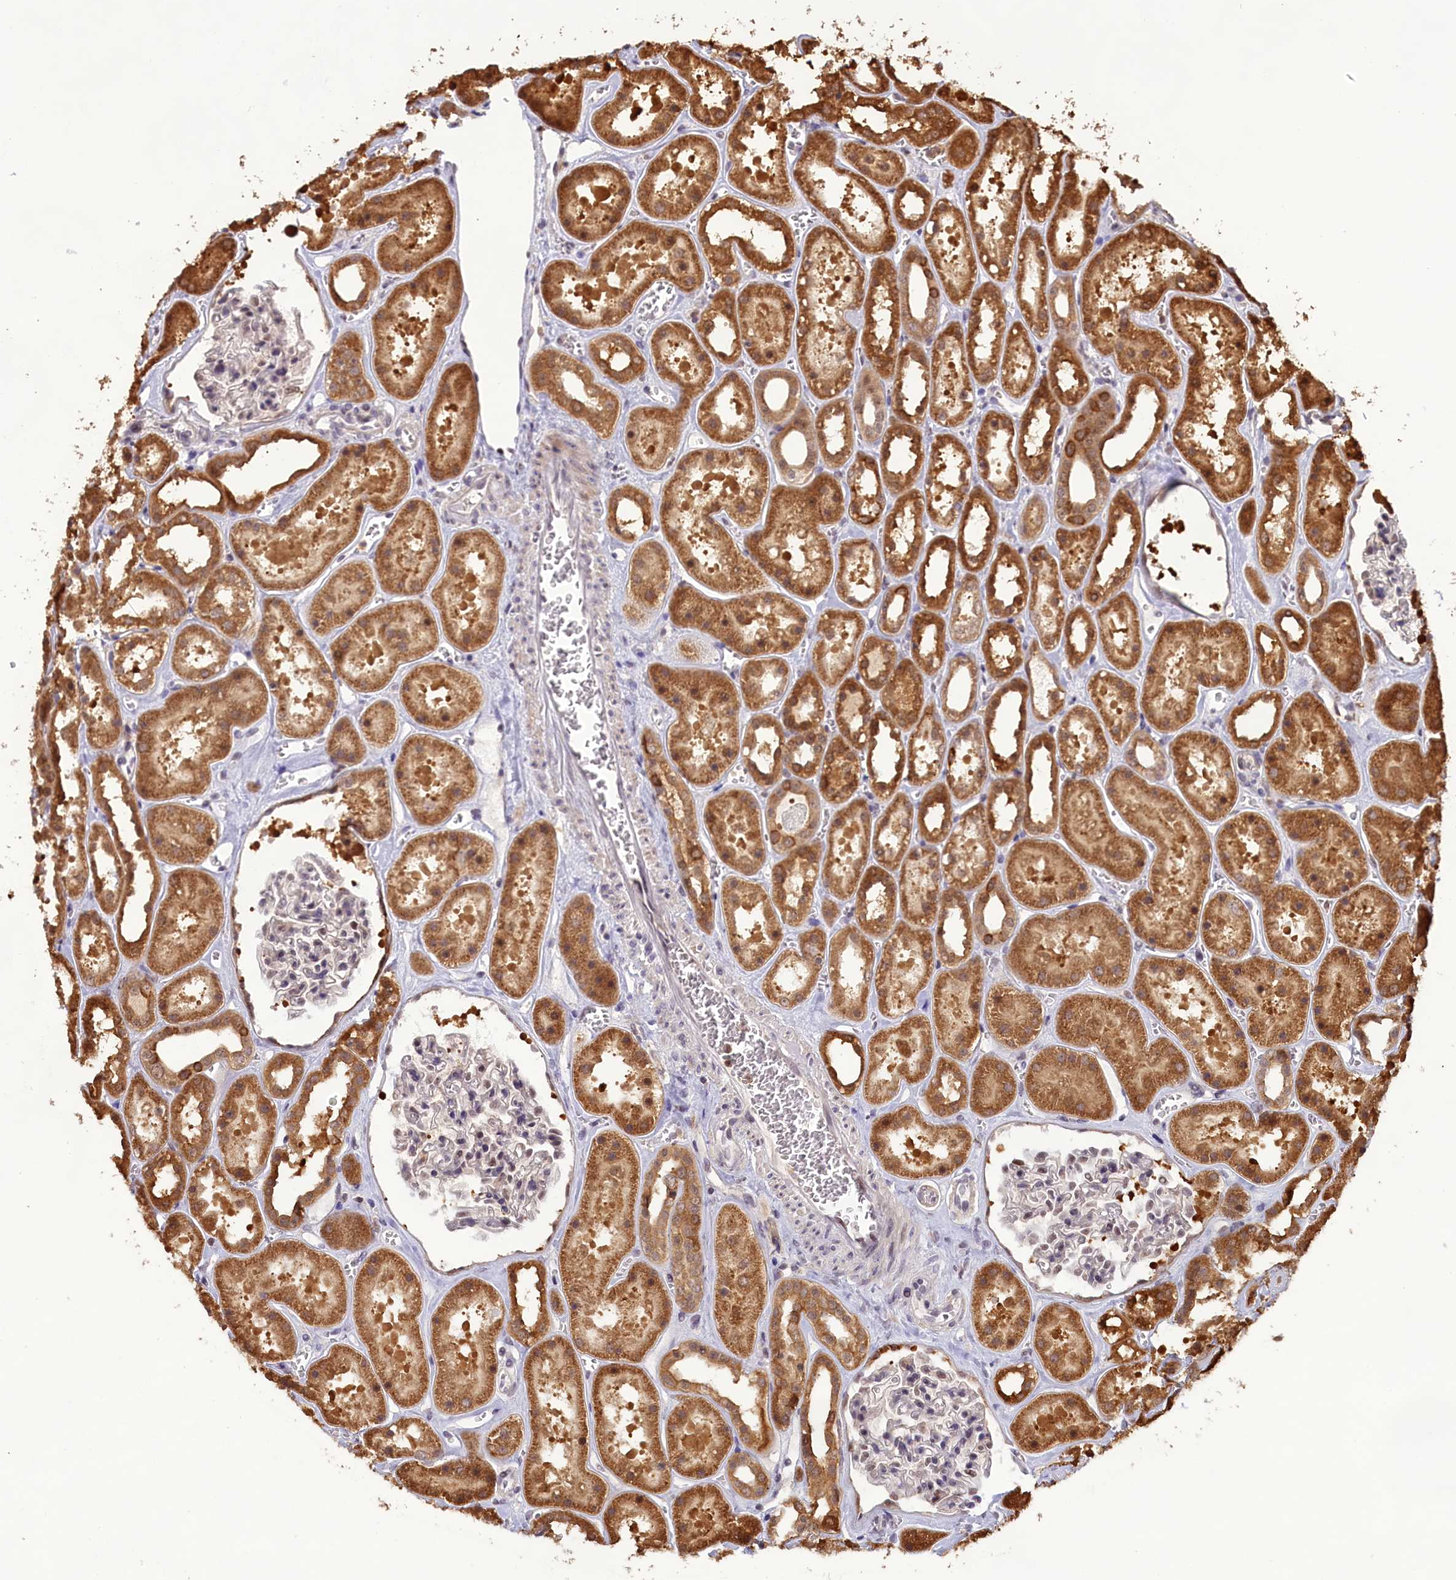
{"staining": {"intensity": "negative", "quantity": "none", "location": "none"}, "tissue": "kidney", "cell_type": "Cells in glomeruli", "image_type": "normal", "snomed": [{"axis": "morphology", "description": "Normal tissue, NOS"}, {"axis": "topography", "description": "Kidney"}], "caption": "This is an immunohistochemistry (IHC) micrograph of normal kidney. There is no expression in cells in glomeruli.", "gene": "CARD8", "patient": {"sex": "female", "age": 41}}